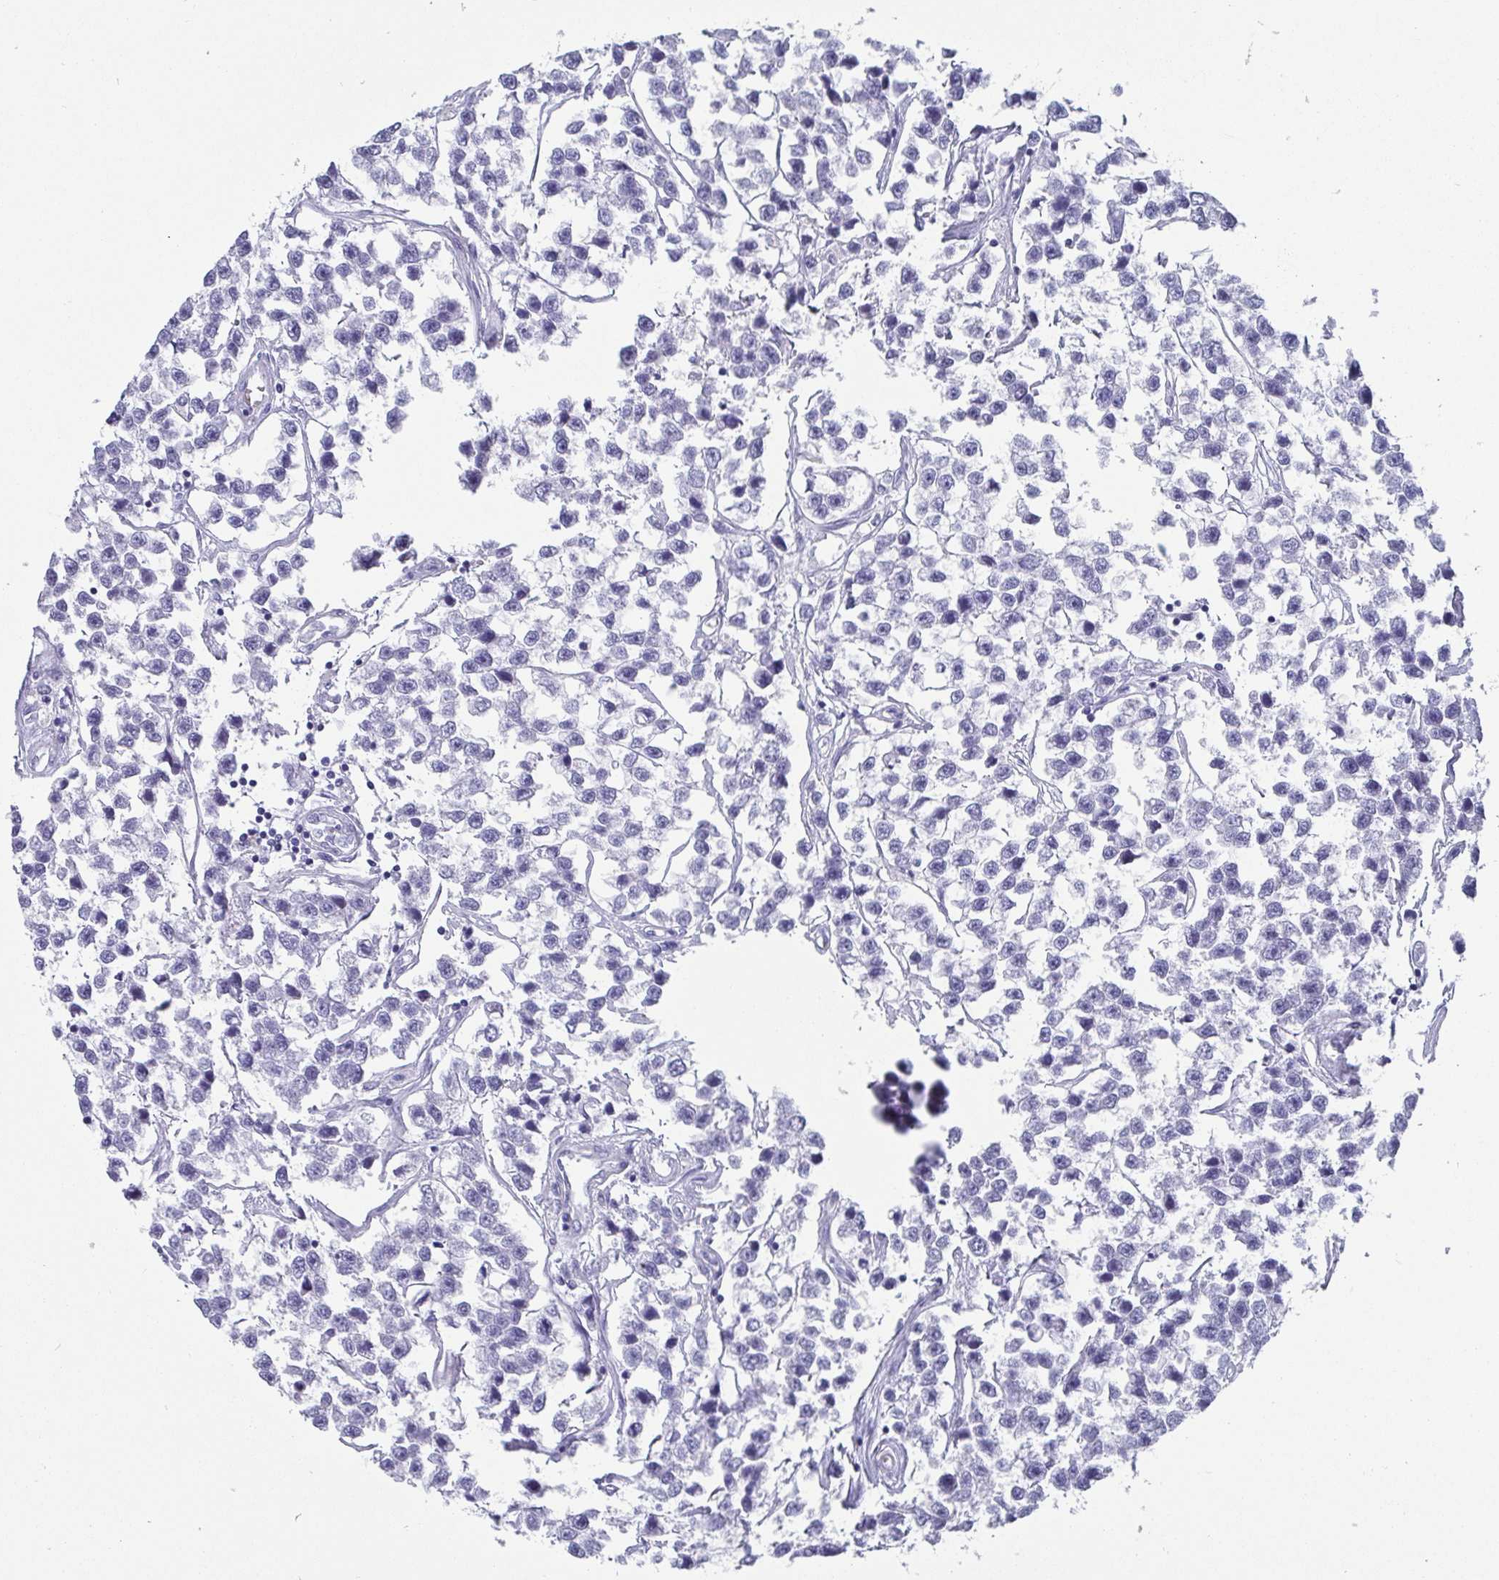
{"staining": {"intensity": "negative", "quantity": "none", "location": "none"}, "tissue": "testis cancer", "cell_type": "Tumor cells", "image_type": "cancer", "snomed": [{"axis": "morphology", "description": "Seminoma, NOS"}, {"axis": "topography", "description": "Testis"}], "caption": "The micrograph shows no significant positivity in tumor cells of testis seminoma. The staining is performed using DAB brown chromogen with nuclei counter-stained in using hematoxylin.", "gene": "SCGN", "patient": {"sex": "male", "age": 26}}